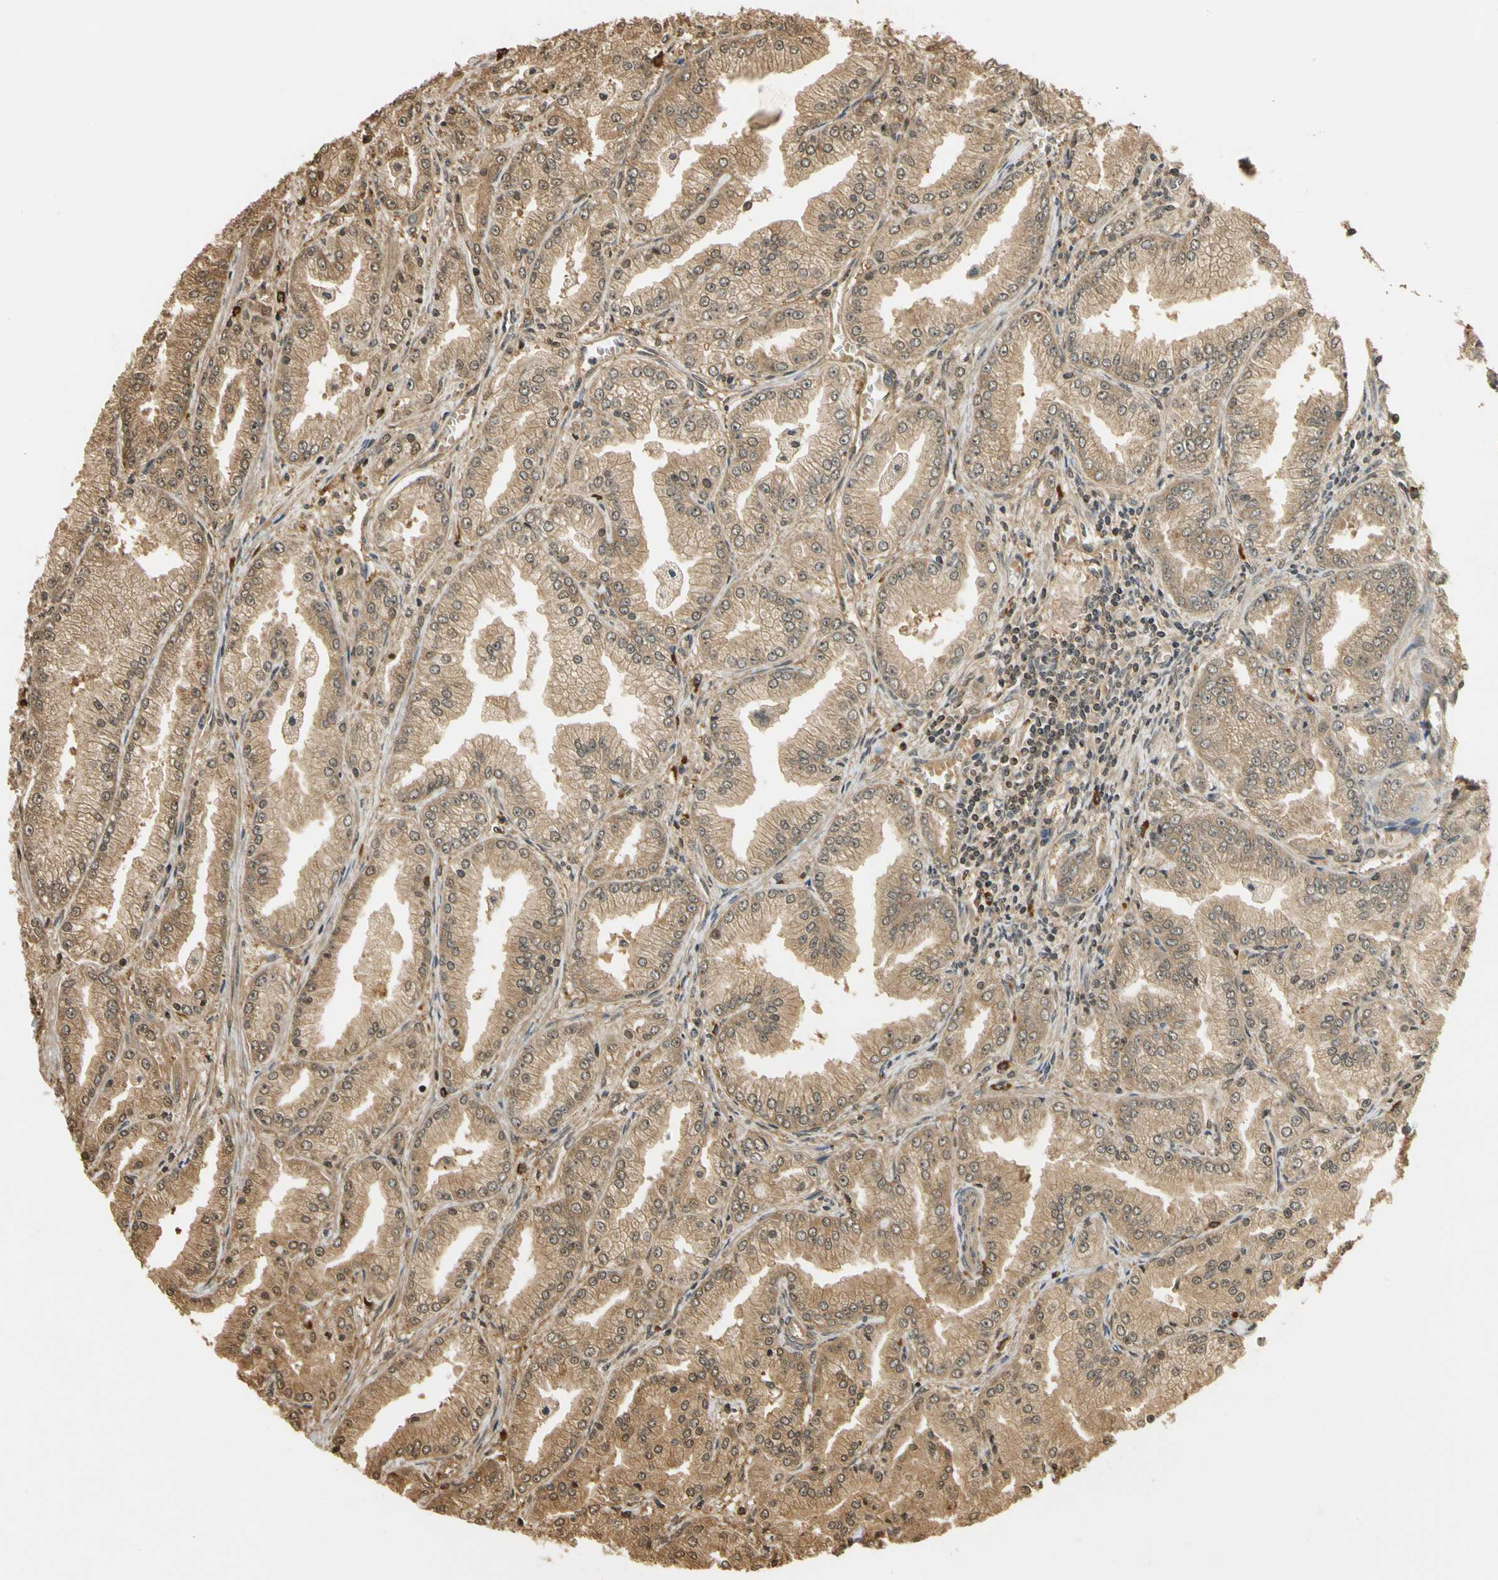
{"staining": {"intensity": "weak", "quantity": ">75%", "location": "cytoplasmic/membranous"}, "tissue": "prostate cancer", "cell_type": "Tumor cells", "image_type": "cancer", "snomed": [{"axis": "morphology", "description": "Adenocarcinoma, High grade"}, {"axis": "topography", "description": "Prostate"}], "caption": "A high-resolution photomicrograph shows immunohistochemistry (IHC) staining of high-grade adenocarcinoma (prostate), which exhibits weak cytoplasmic/membranous expression in approximately >75% of tumor cells. The staining is performed using DAB brown chromogen to label protein expression. The nuclei are counter-stained blue using hematoxylin.", "gene": "SOD1", "patient": {"sex": "male", "age": 61}}